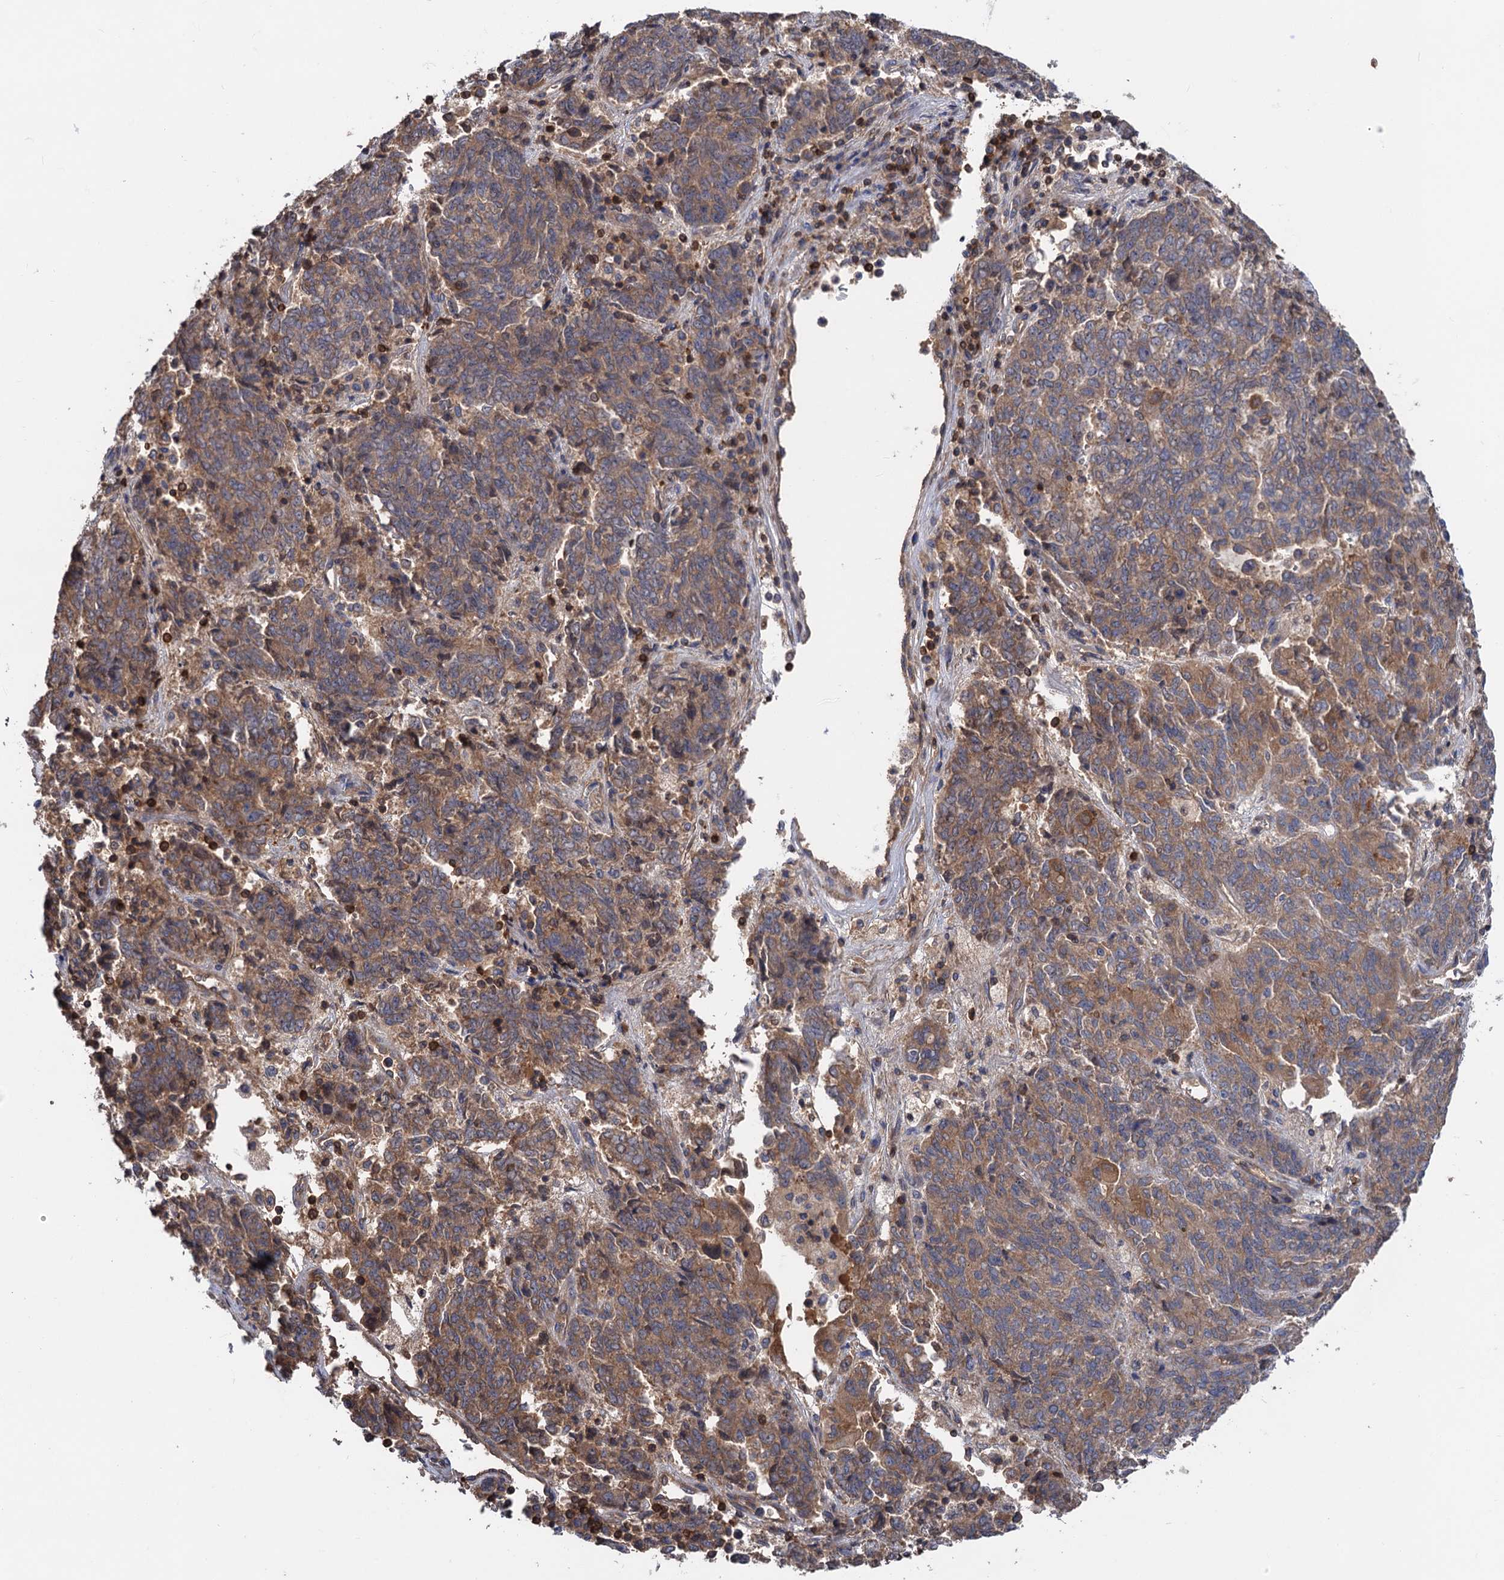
{"staining": {"intensity": "moderate", "quantity": "25%-75%", "location": "cytoplasmic/membranous"}, "tissue": "endometrial cancer", "cell_type": "Tumor cells", "image_type": "cancer", "snomed": [{"axis": "morphology", "description": "Adenocarcinoma, NOS"}, {"axis": "topography", "description": "Endometrium"}], "caption": "Protein expression analysis of endometrial cancer exhibits moderate cytoplasmic/membranous positivity in about 25%-75% of tumor cells.", "gene": "DGKA", "patient": {"sex": "female", "age": 80}}